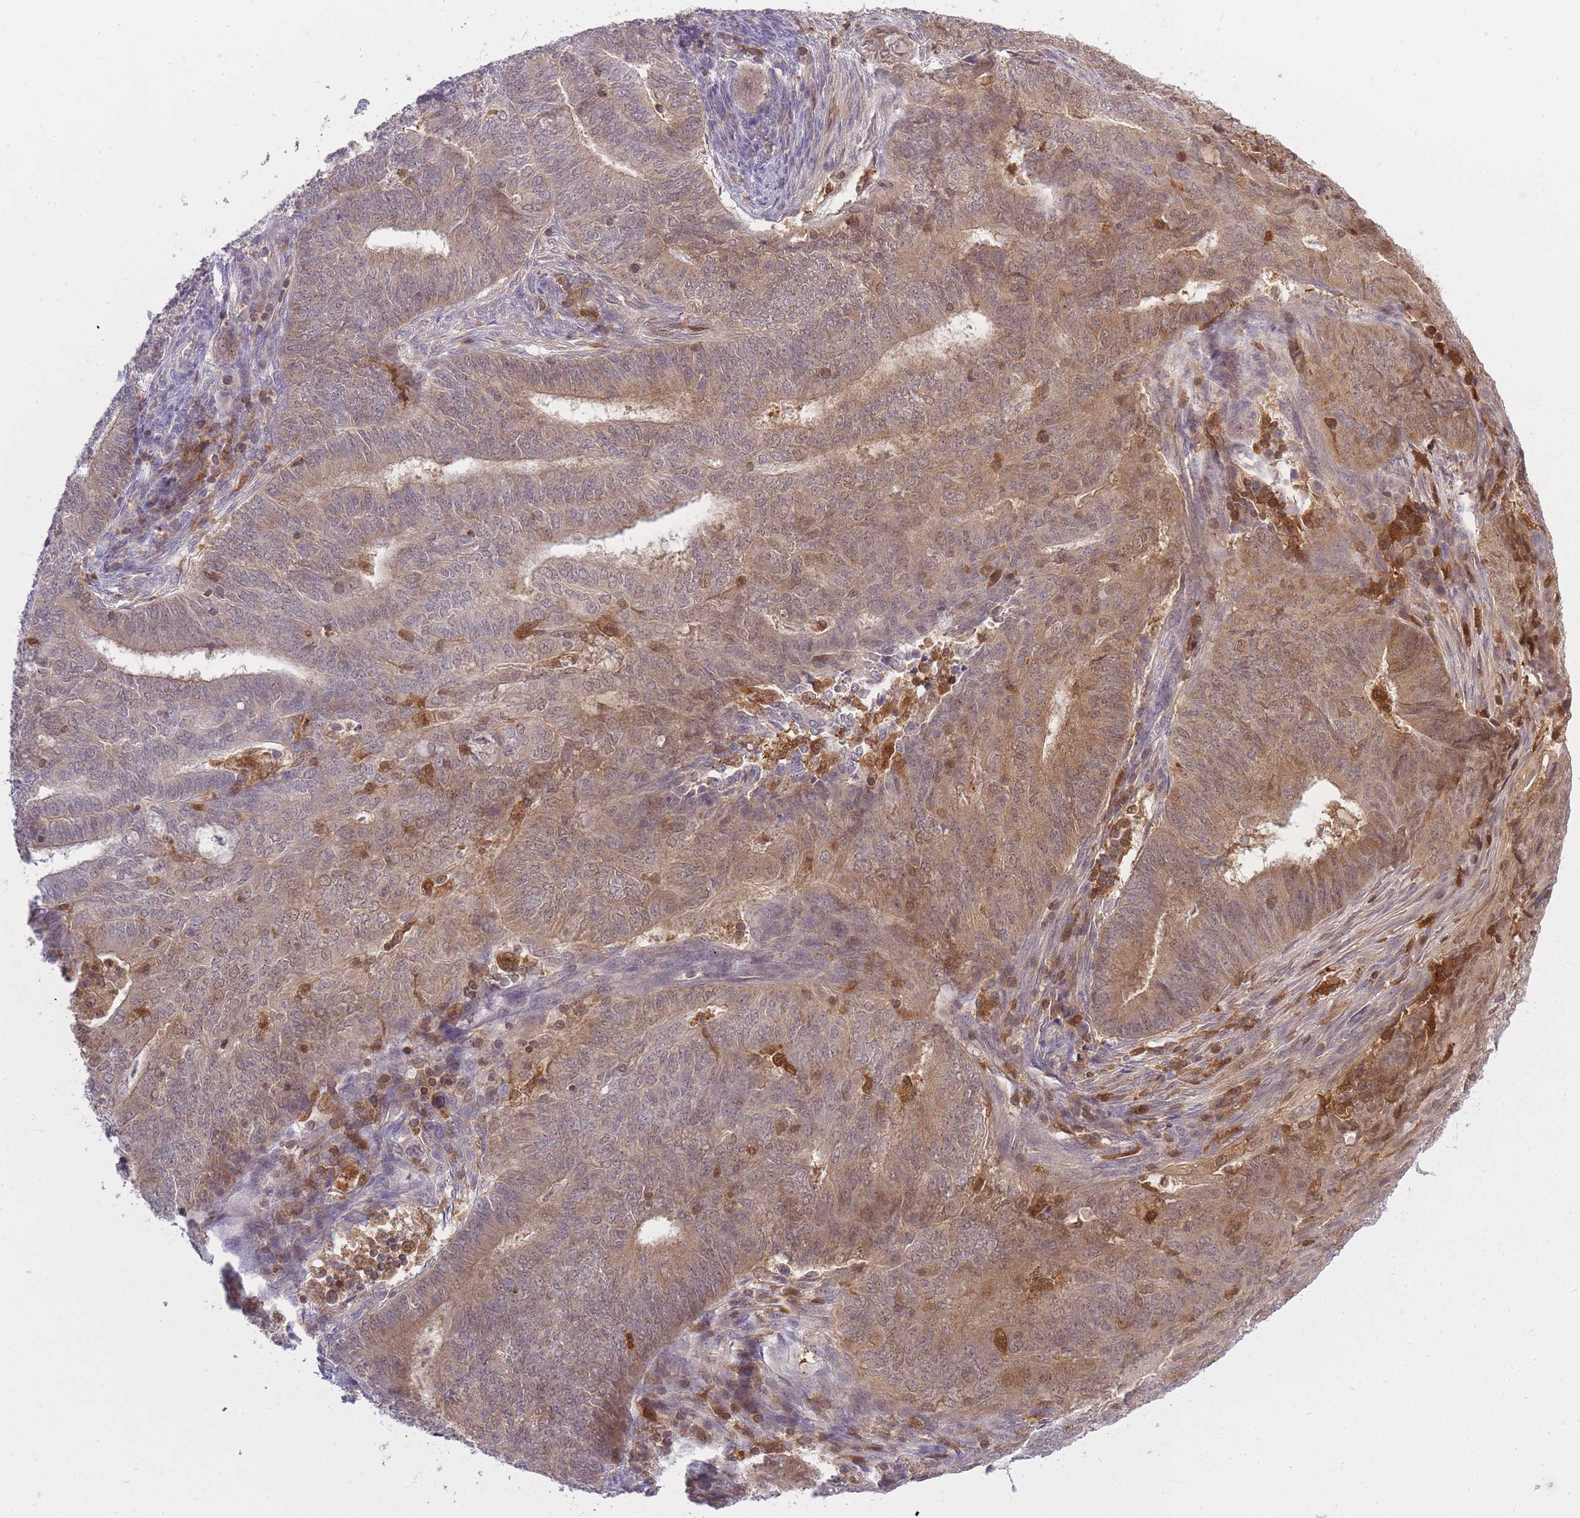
{"staining": {"intensity": "moderate", "quantity": ">75%", "location": "cytoplasmic/membranous,nuclear"}, "tissue": "endometrial cancer", "cell_type": "Tumor cells", "image_type": "cancer", "snomed": [{"axis": "morphology", "description": "Adenocarcinoma, NOS"}, {"axis": "topography", "description": "Endometrium"}], "caption": "Immunohistochemical staining of adenocarcinoma (endometrial) exhibits medium levels of moderate cytoplasmic/membranous and nuclear positivity in about >75% of tumor cells.", "gene": "CXorf38", "patient": {"sex": "female", "age": 62}}